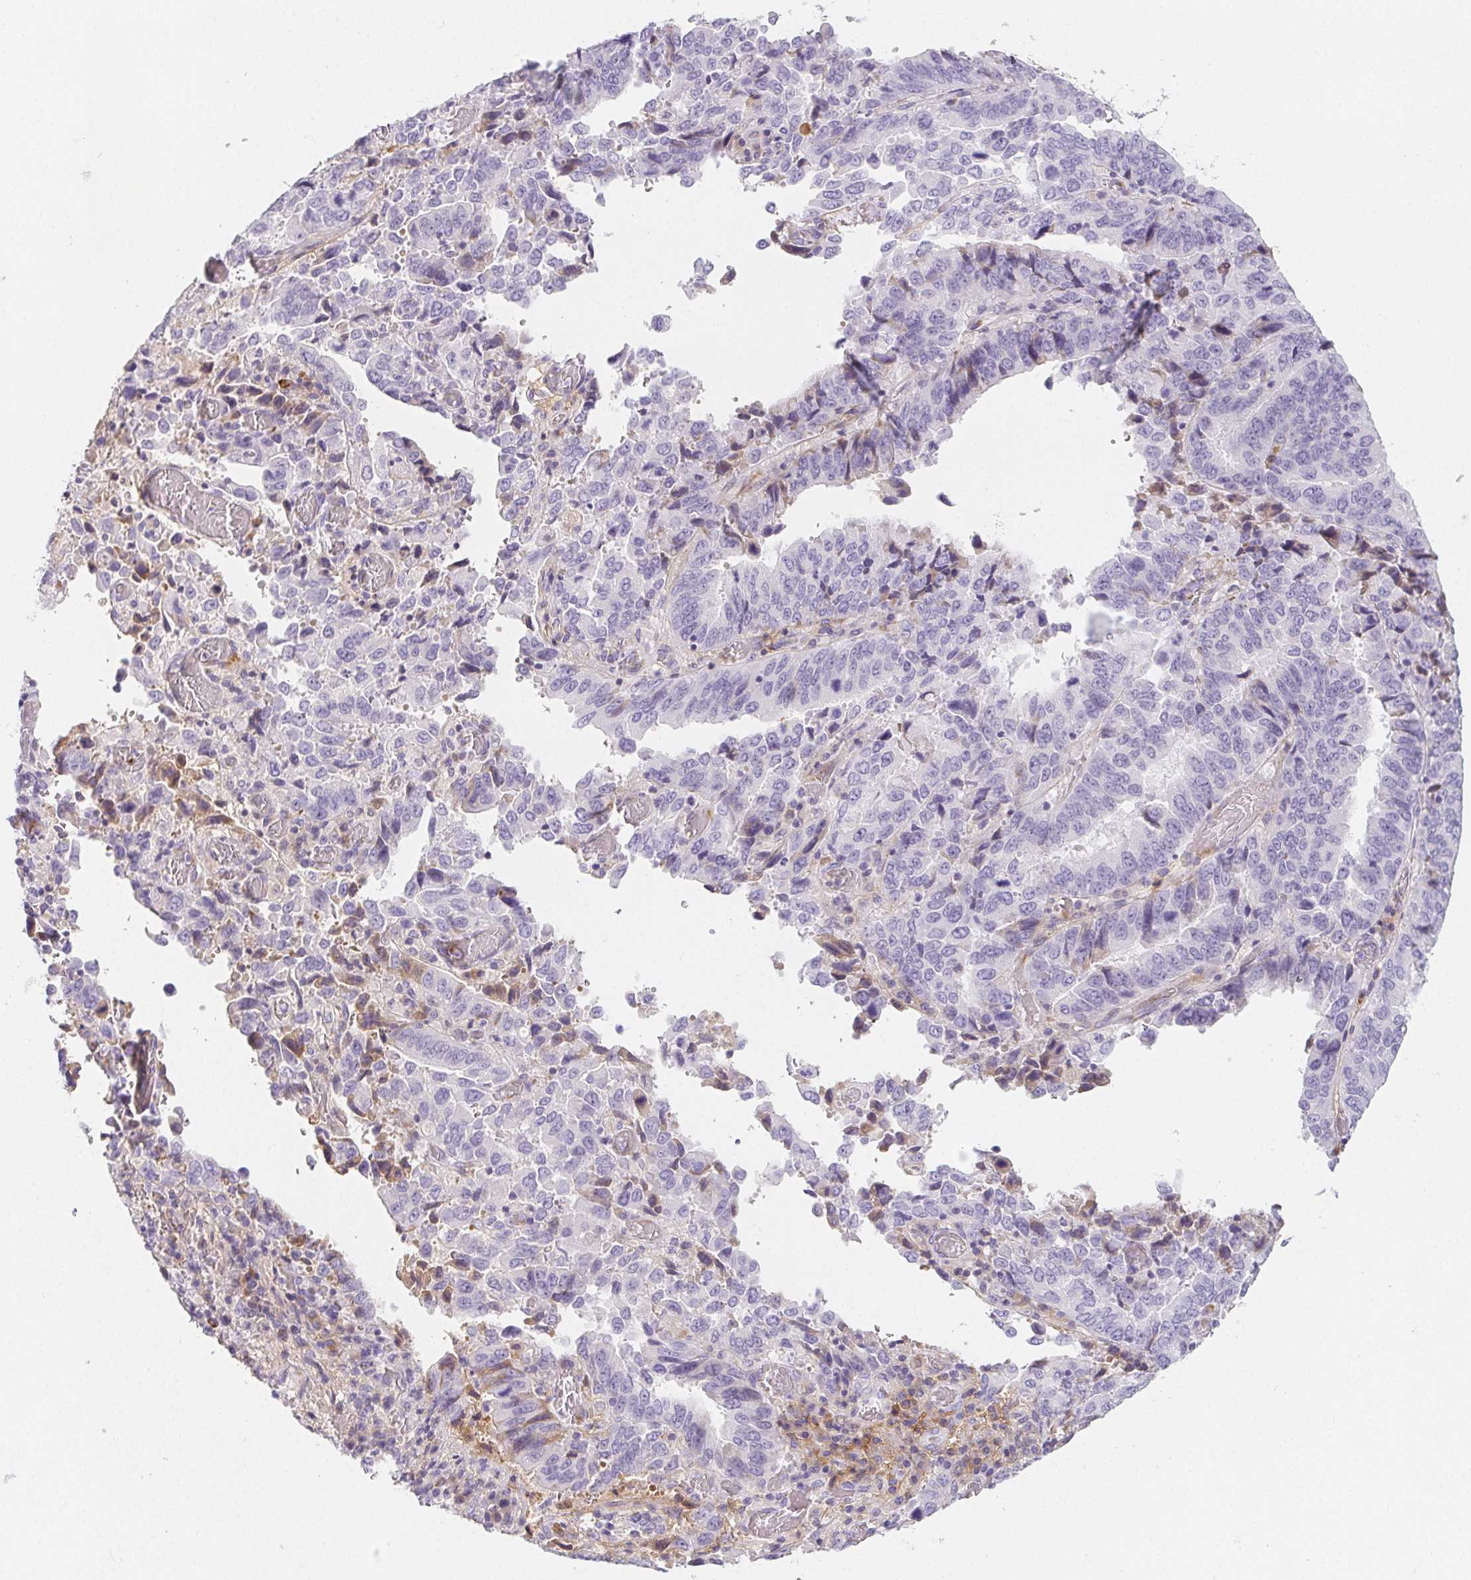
{"staining": {"intensity": "weak", "quantity": "<25%", "location": "cytoplasmic/membranous"}, "tissue": "stomach cancer", "cell_type": "Tumor cells", "image_type": "cancer", "snomed": [{"axis": "morphology", "description": "Adenocarcinoma, NOS"}, {"axis": "topography", "description": "Stomach, upper"}], "caption": "Immunohistochemistry (IHC) micrograph of neoplastic tissue: adenocarcinoma (stomach) stained with DAB displays no significant protein expression in tumor cells.", "gene": "ITIH2", "patient": {"sex": "male", "age": 74}}